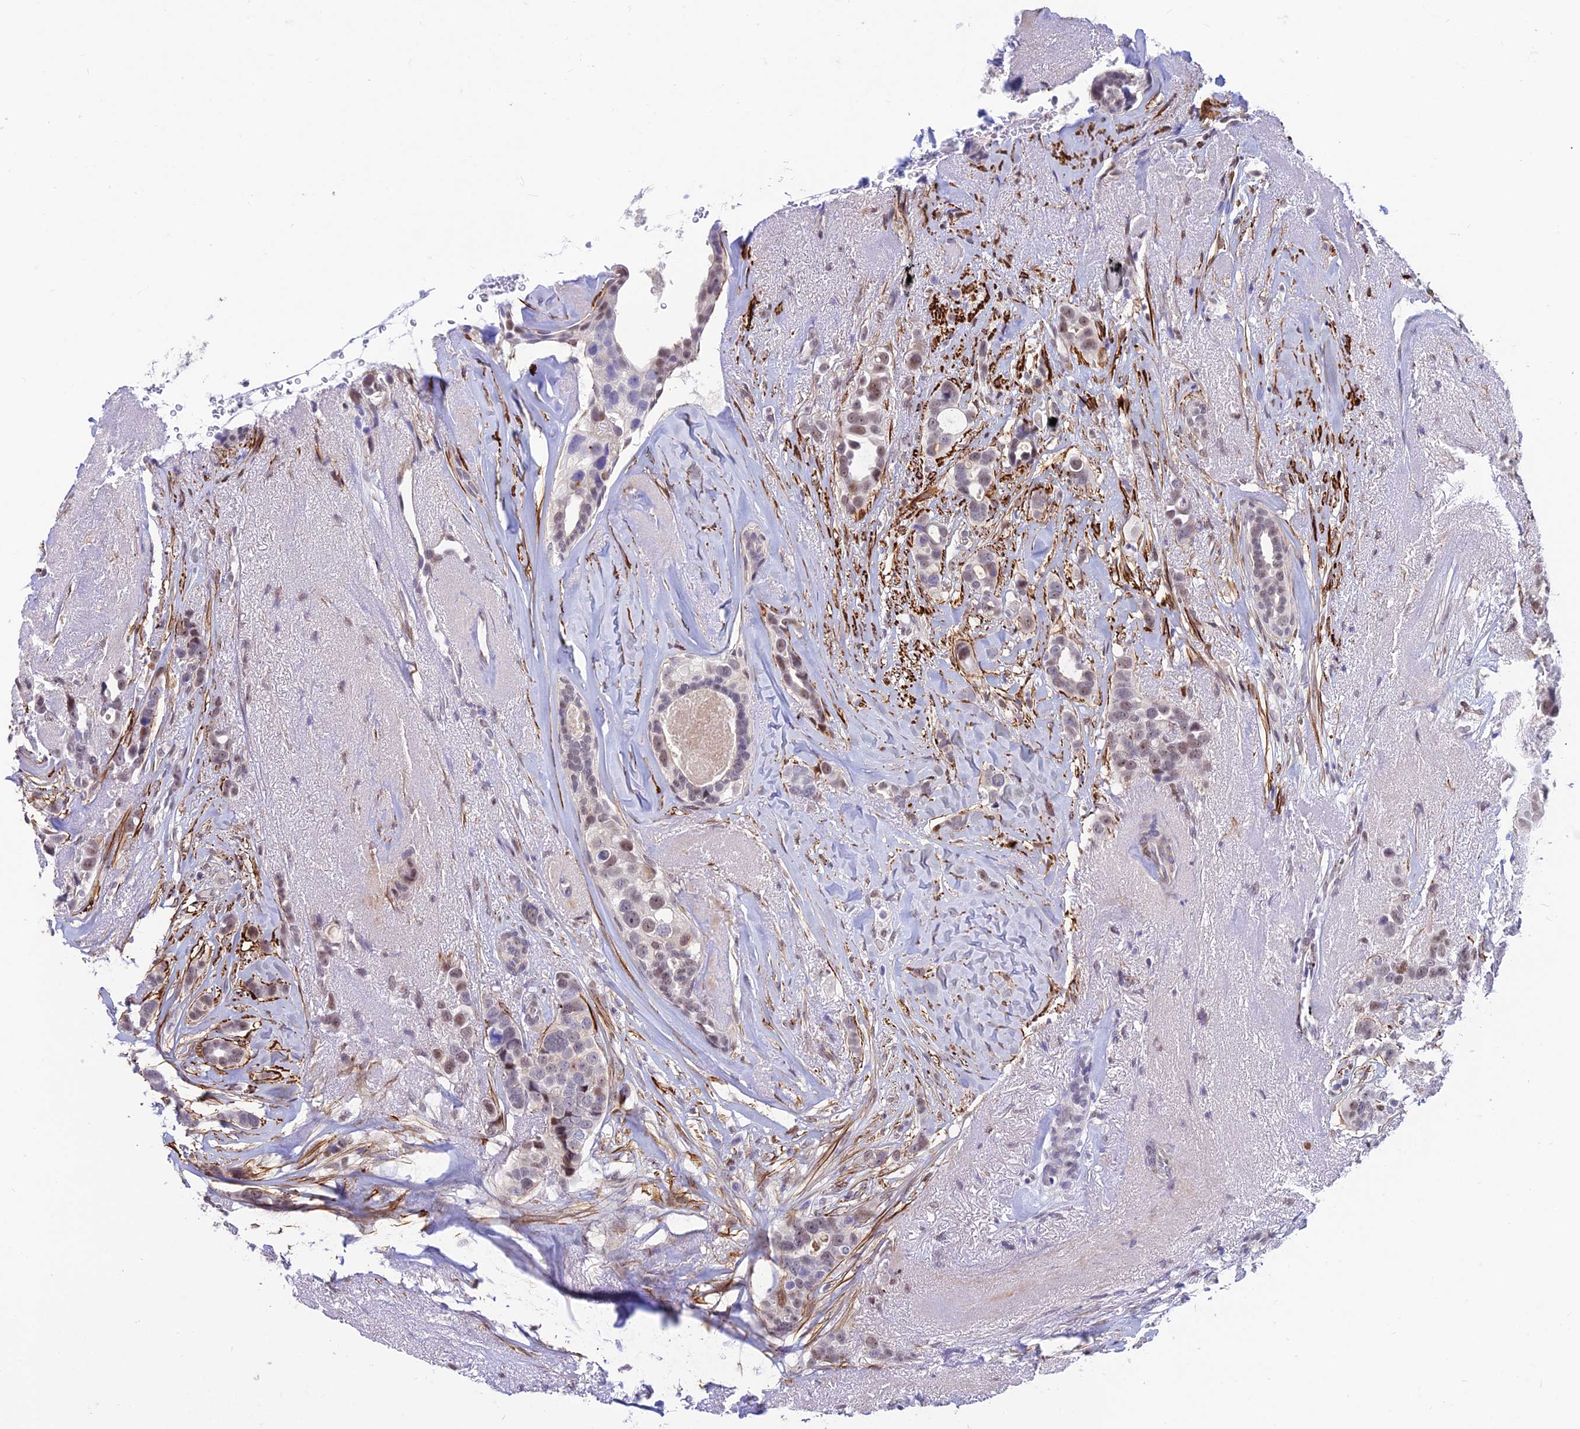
{"staining": {"intensity": "weak", "quantity": "25%-75%", "location": "nuclear"}, "tissue": "breast cancer", "cell_type": "Tumor cells", "image_type": "cancer", "snomed": [{"axis": "morphology", "description": "Lobular carcinoma"}, {"axis": "topography", "description": "Breast"}], "caption": "A photomicrograph of breast lobular carcinoma stained for a protein reveals weak nuclear brown staining in tumor cells. Using DAB (brown) and hematoxylin (blue) stains, captured at high magnification using brightfield microscopy.", "gene": "CLK4", "patient": {"sex": "female", "age": 51}}